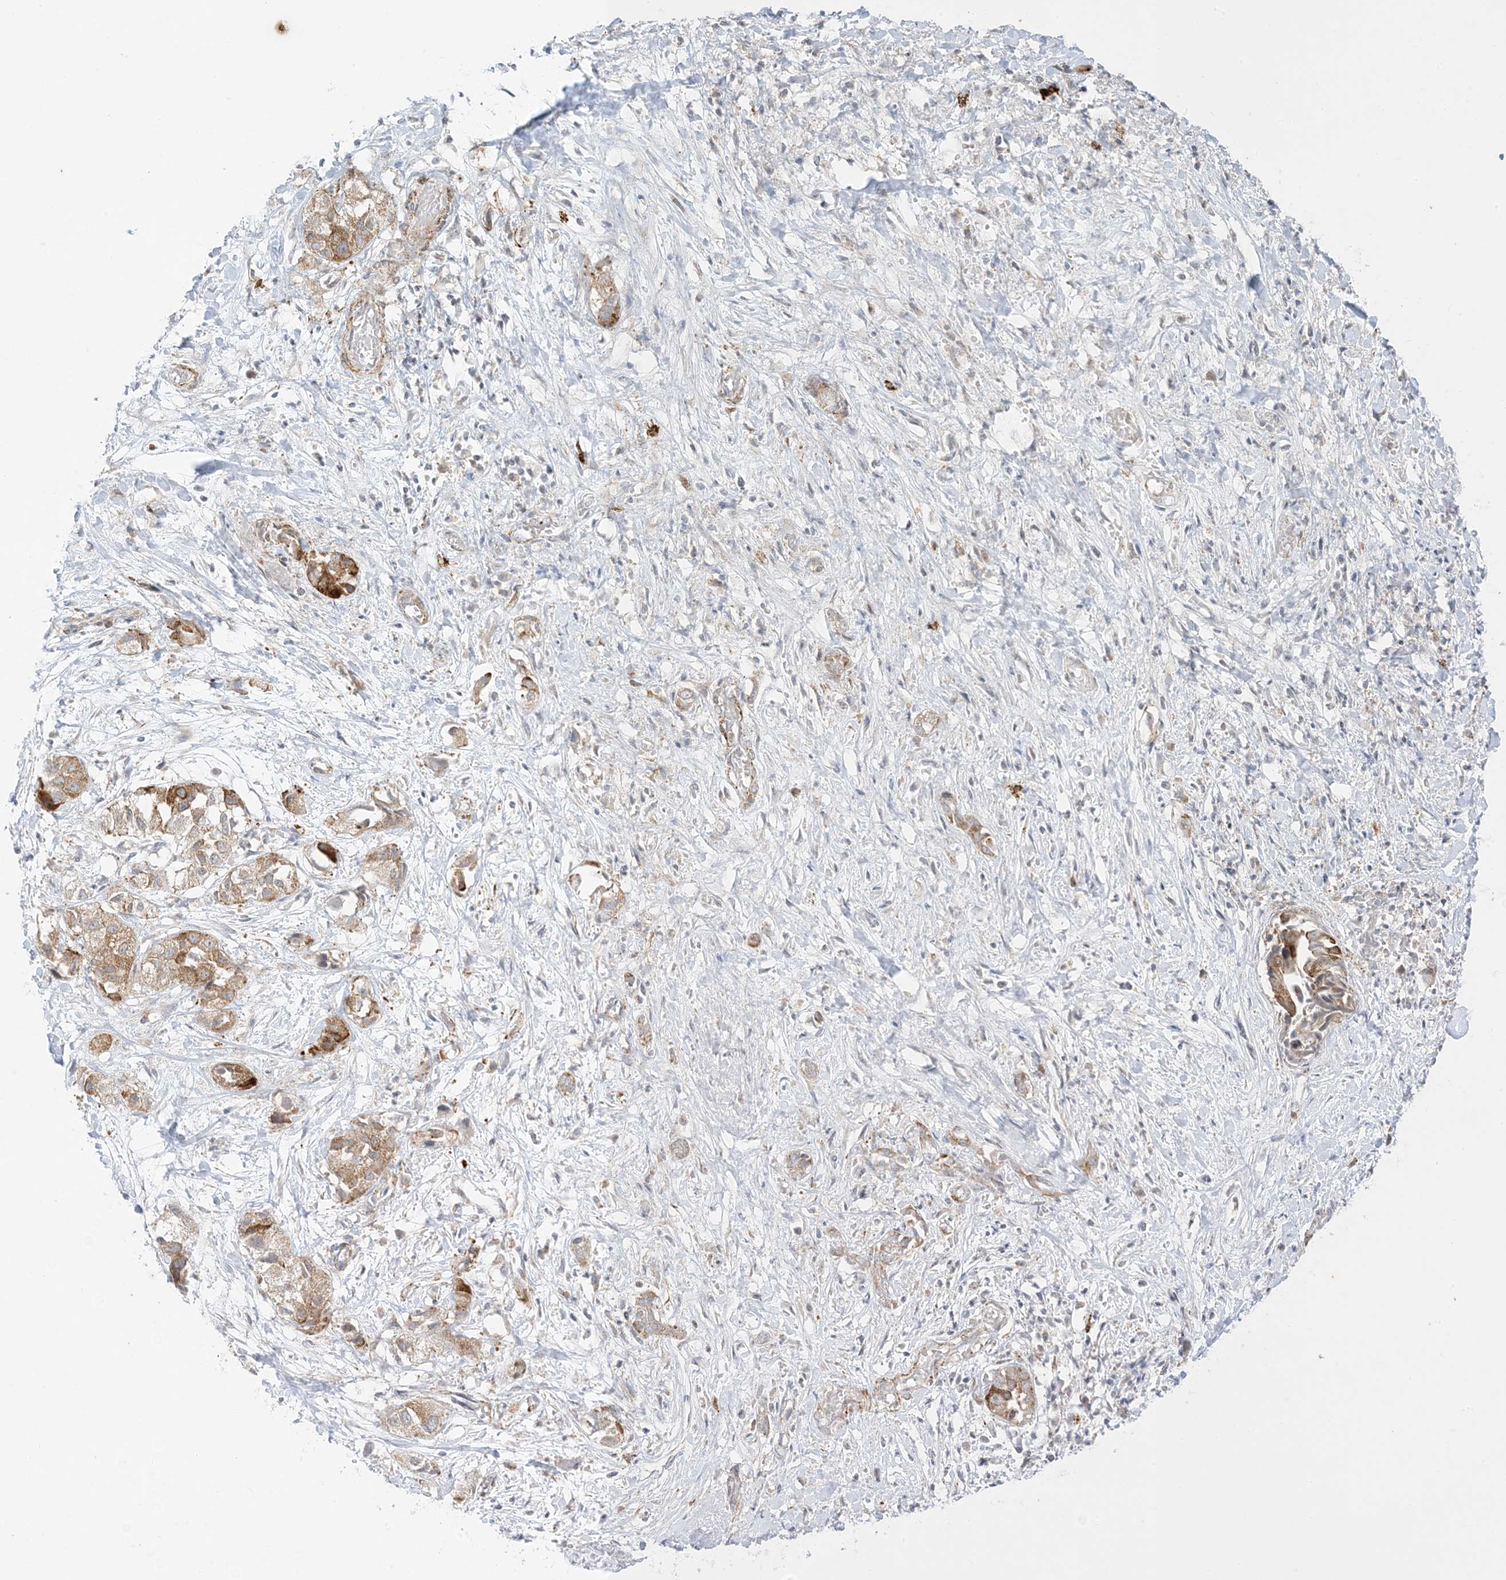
{"staining": {"intensity": "moderate", "quantity": ">75%", "location": "cytoplasmic/membranous"}, "tissue": "liver cancer", "cell_type": "Tumor cells", "image_type": "cancer", "snomed": [{"axis": "morphology", "description": "Cholangiocarcinoma"}, {"axis": "topography", "description": "Liver"}], "caption": "Protein expression analysis of liver cancer demonstrates moderate cytoplasmic/membranous positivity in about >75% of tumor cells.", "gene": "RAC1", "patient": {"sex": "female", "age": 52}}